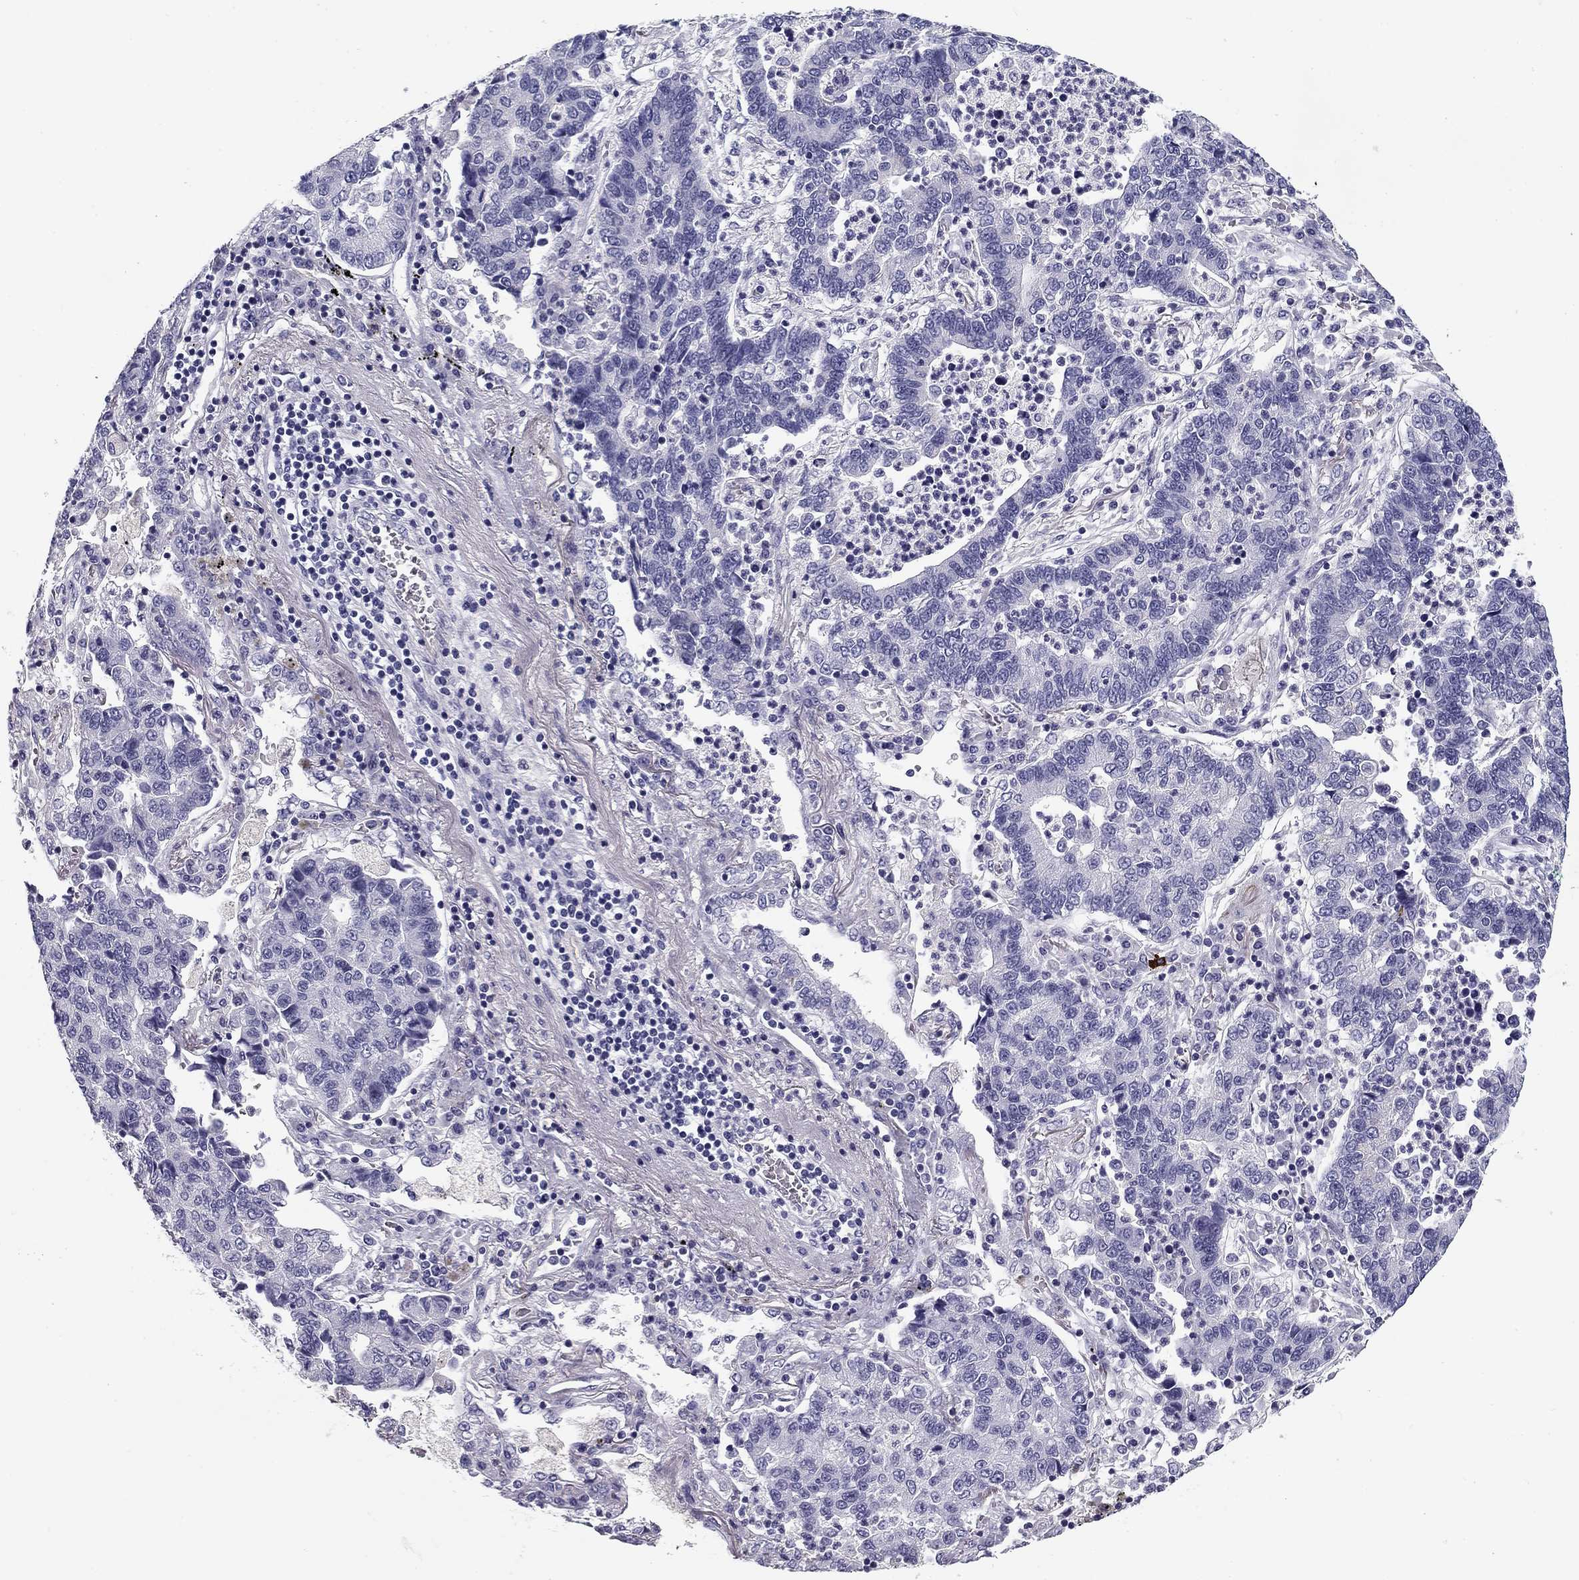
{"staining": {"intensity": "negative", "quantity": "none", "location": "none"}, "tissue": "lung cancer", "cell_type": "Tumor cells", "image_type": "cancer", "snomed": [{"axis": "morphology", "description": "Adenocarcinoma, NOS"}, {"axis": "topography", "description": "Lung"}], "caption": "An immunohistochemistry image of lung cancer (adenocarcinoma) is shown. There is no staining in tumor cells of lung cancer (adenocarcinoma).", "gene": "FLNC", "patient": {"sex": "female", "age": 57}}